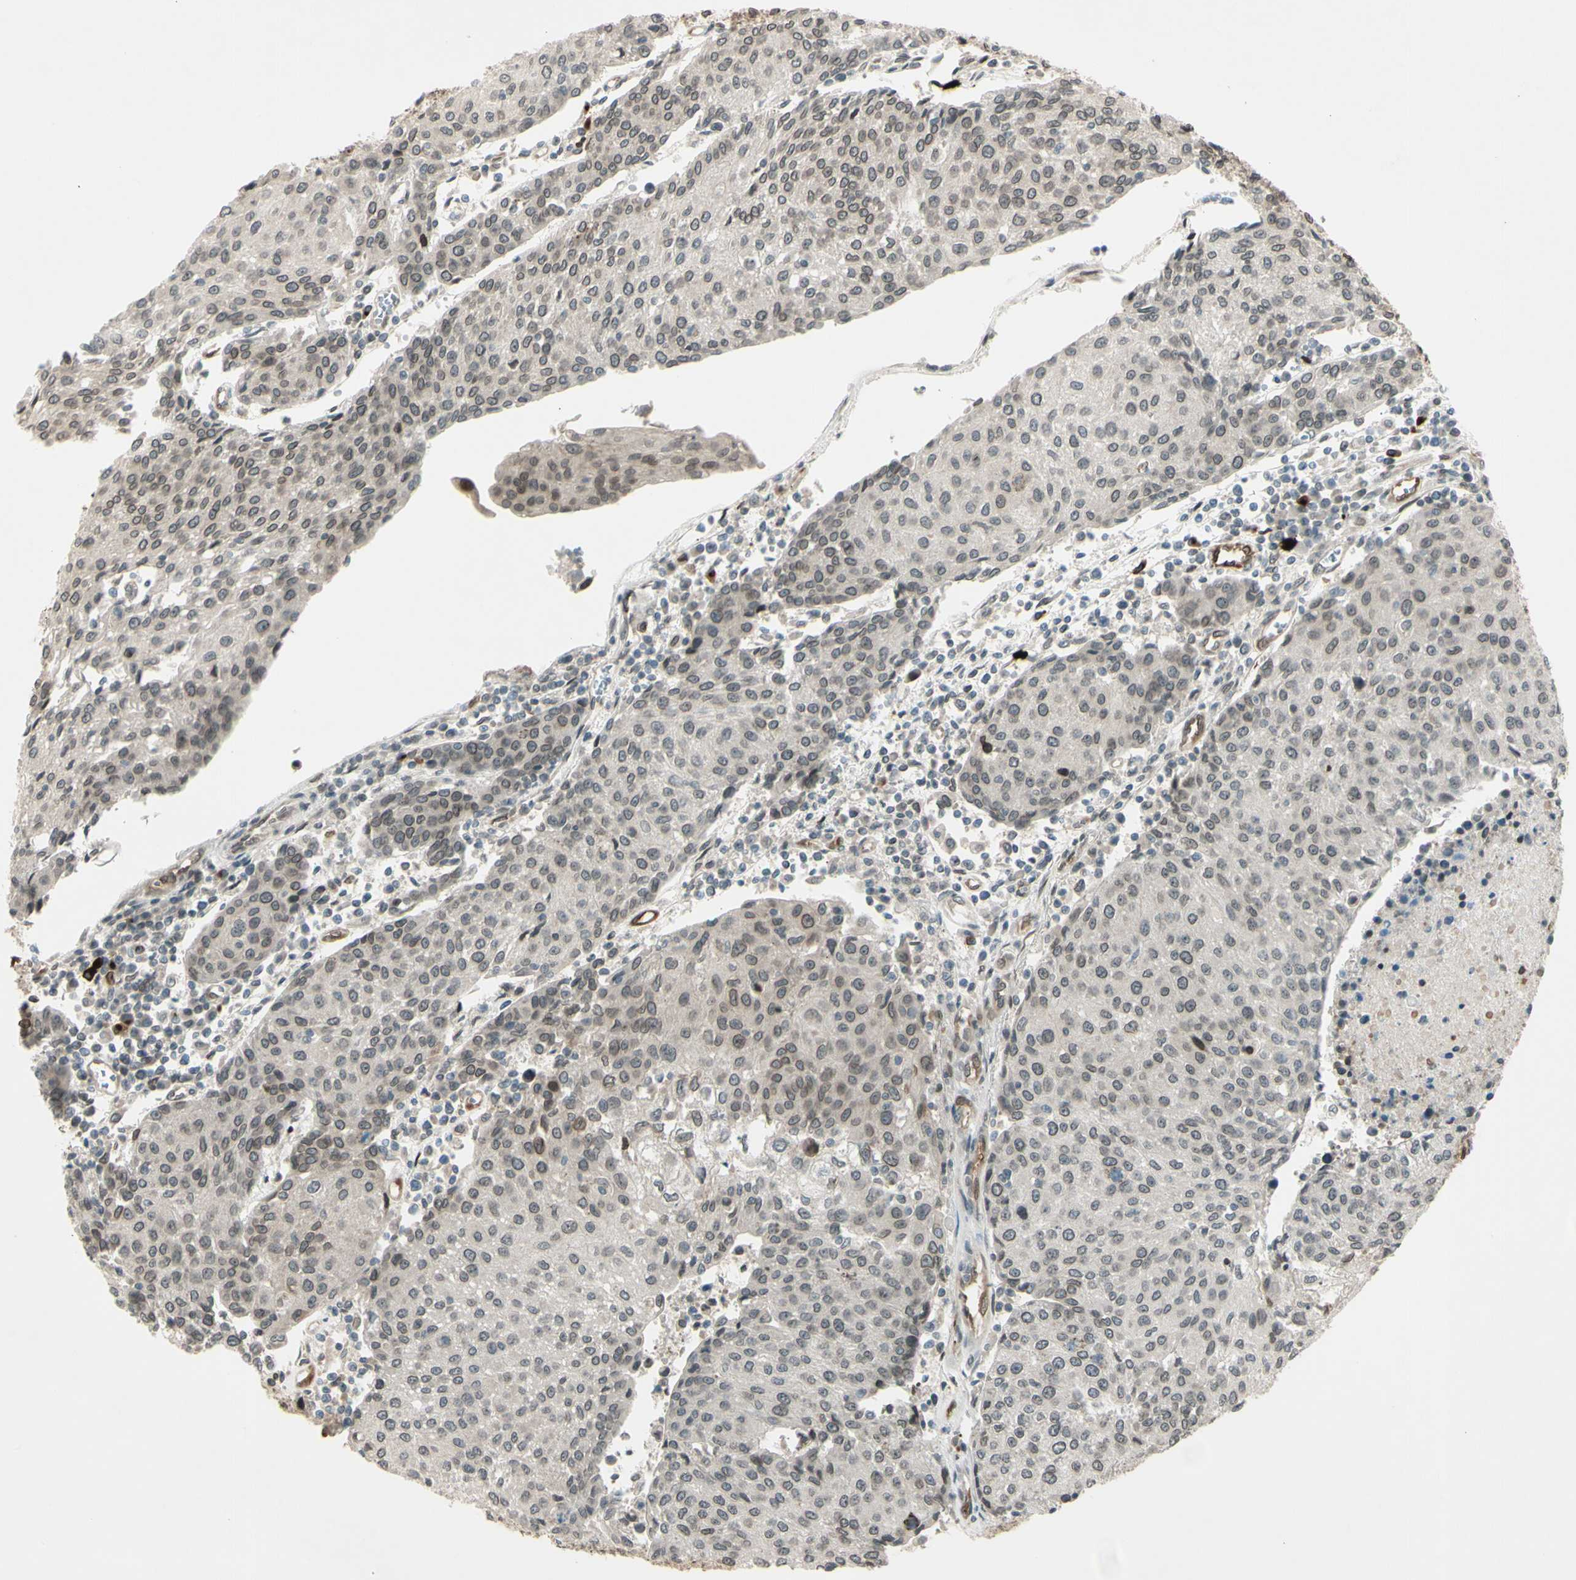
{"staining": {"intensity": "weak", "quantity": "<25%", "location": "cytoplasmic/membranous,nuclear"}, "tissue": "urothelial cancer", "cell_type": "Tumor cells", "image_type": "cancer", "snomed": [{"axis": "morphology", "description": "Urothelial carcinoma, High grade"}, {"axis": "topography", "description": "Urinary bladder"}], "caption": "Protein analysis of urothelial cancer exhibits no significant positivity in tumor cells.", "gene": "MLF2", "patient": {"sex": "female", "age": 85}}